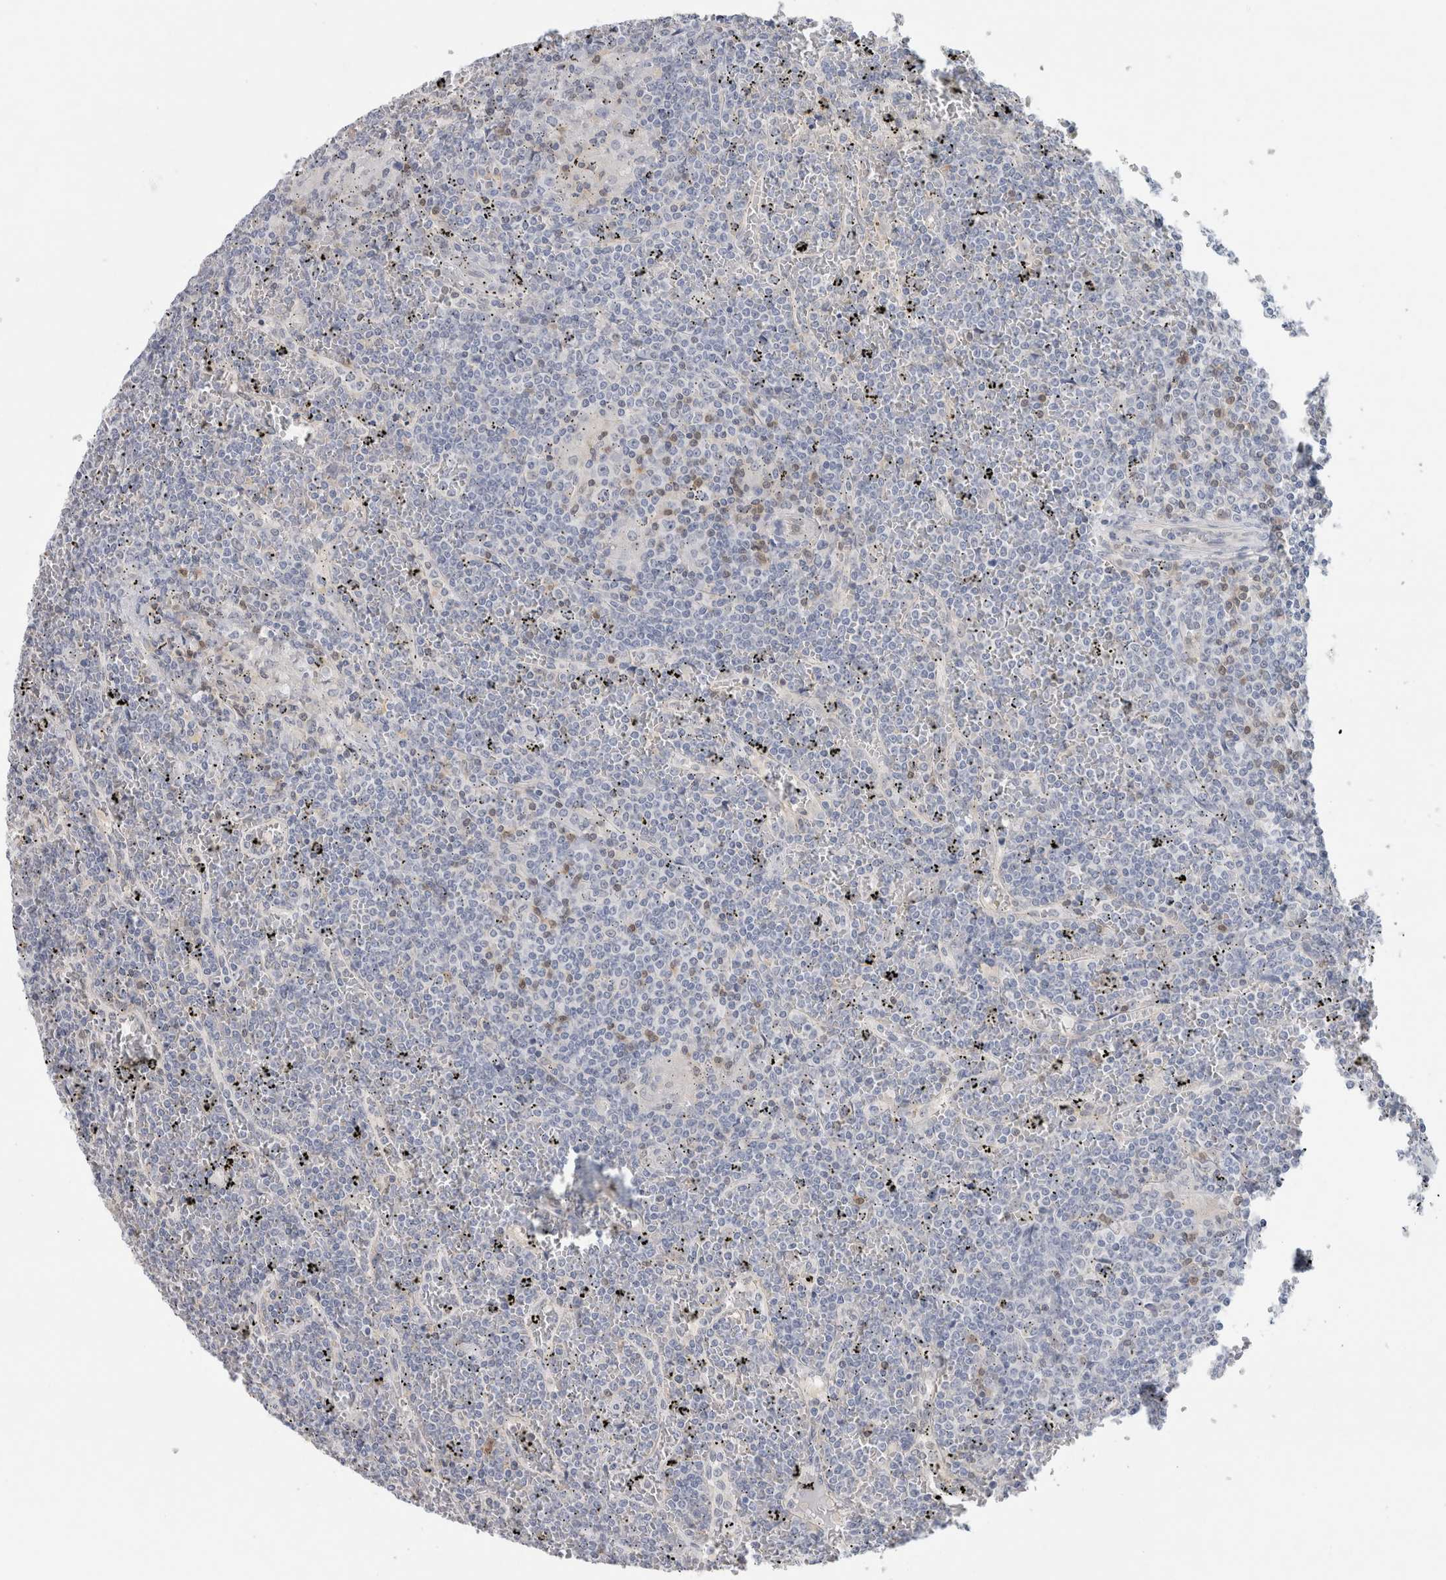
{"staining": {"intensity": "negative", "quantity": "none", "location": "none"}, "tissue": "lymphoma", "cell_type": "Tumor cells", "image_type": "cancer", "snomed": [{"axis": "morphology", "description": "Malignant lymphoma, non-Hodgkin's type, Low grade"}, {"axis": "topography", "description": "Spleen"}], "caption": "DAB (3,3'-diaminobenzidine) immunohistochemical staining of human malignant lymphoma, non-Hodgkin's type (low-grade) reveals no significant expression in tumor cells.", "gene": "CASP6", "patient": {"sex": "female", "age": 19}}